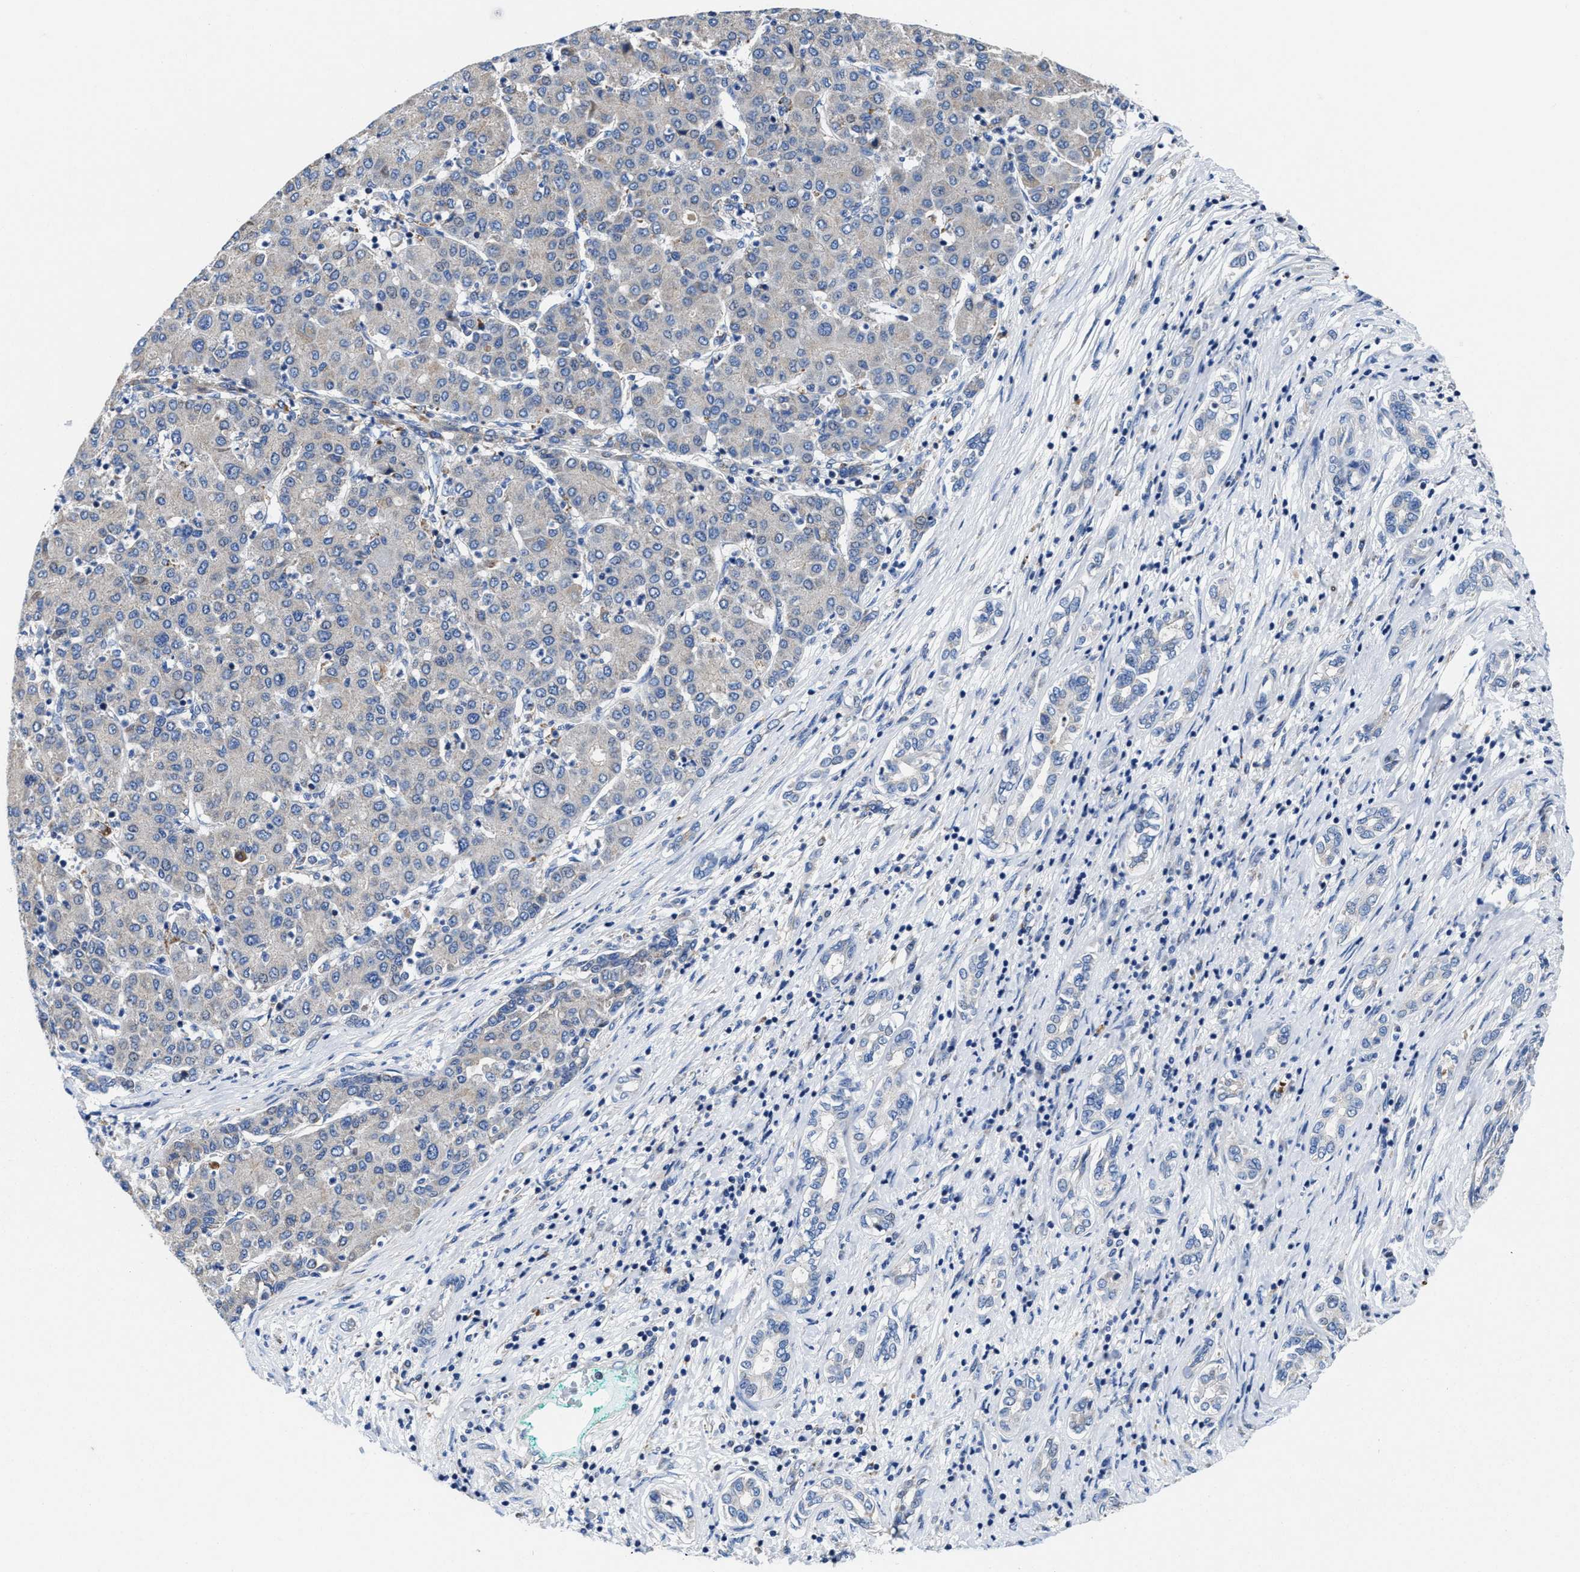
{"staining": {"intensity": "negative", "quantity": "none", "location": "none"}, "tissue": "liver cancer", "cell_type": "Tumor cells", "image_type": "cancer", "snomed": [{"axis": "morphology", "description": "Carcinoma, Hepatocellular, NOS"}, {"axis": "topography", "description": "Liver"}], "caption": "DAB (3,3'-diaminobenzidine) immunohistochemical staining of liver cancer displays no significant expression in tumor cells. (Stains: DAB immunohistochemistry with hematoxylin counter stain, Microscopy: brightfield microscopy at high magnification).", "gene": "TMEM30A", "patient": {"sex": "male", "age": 65}}